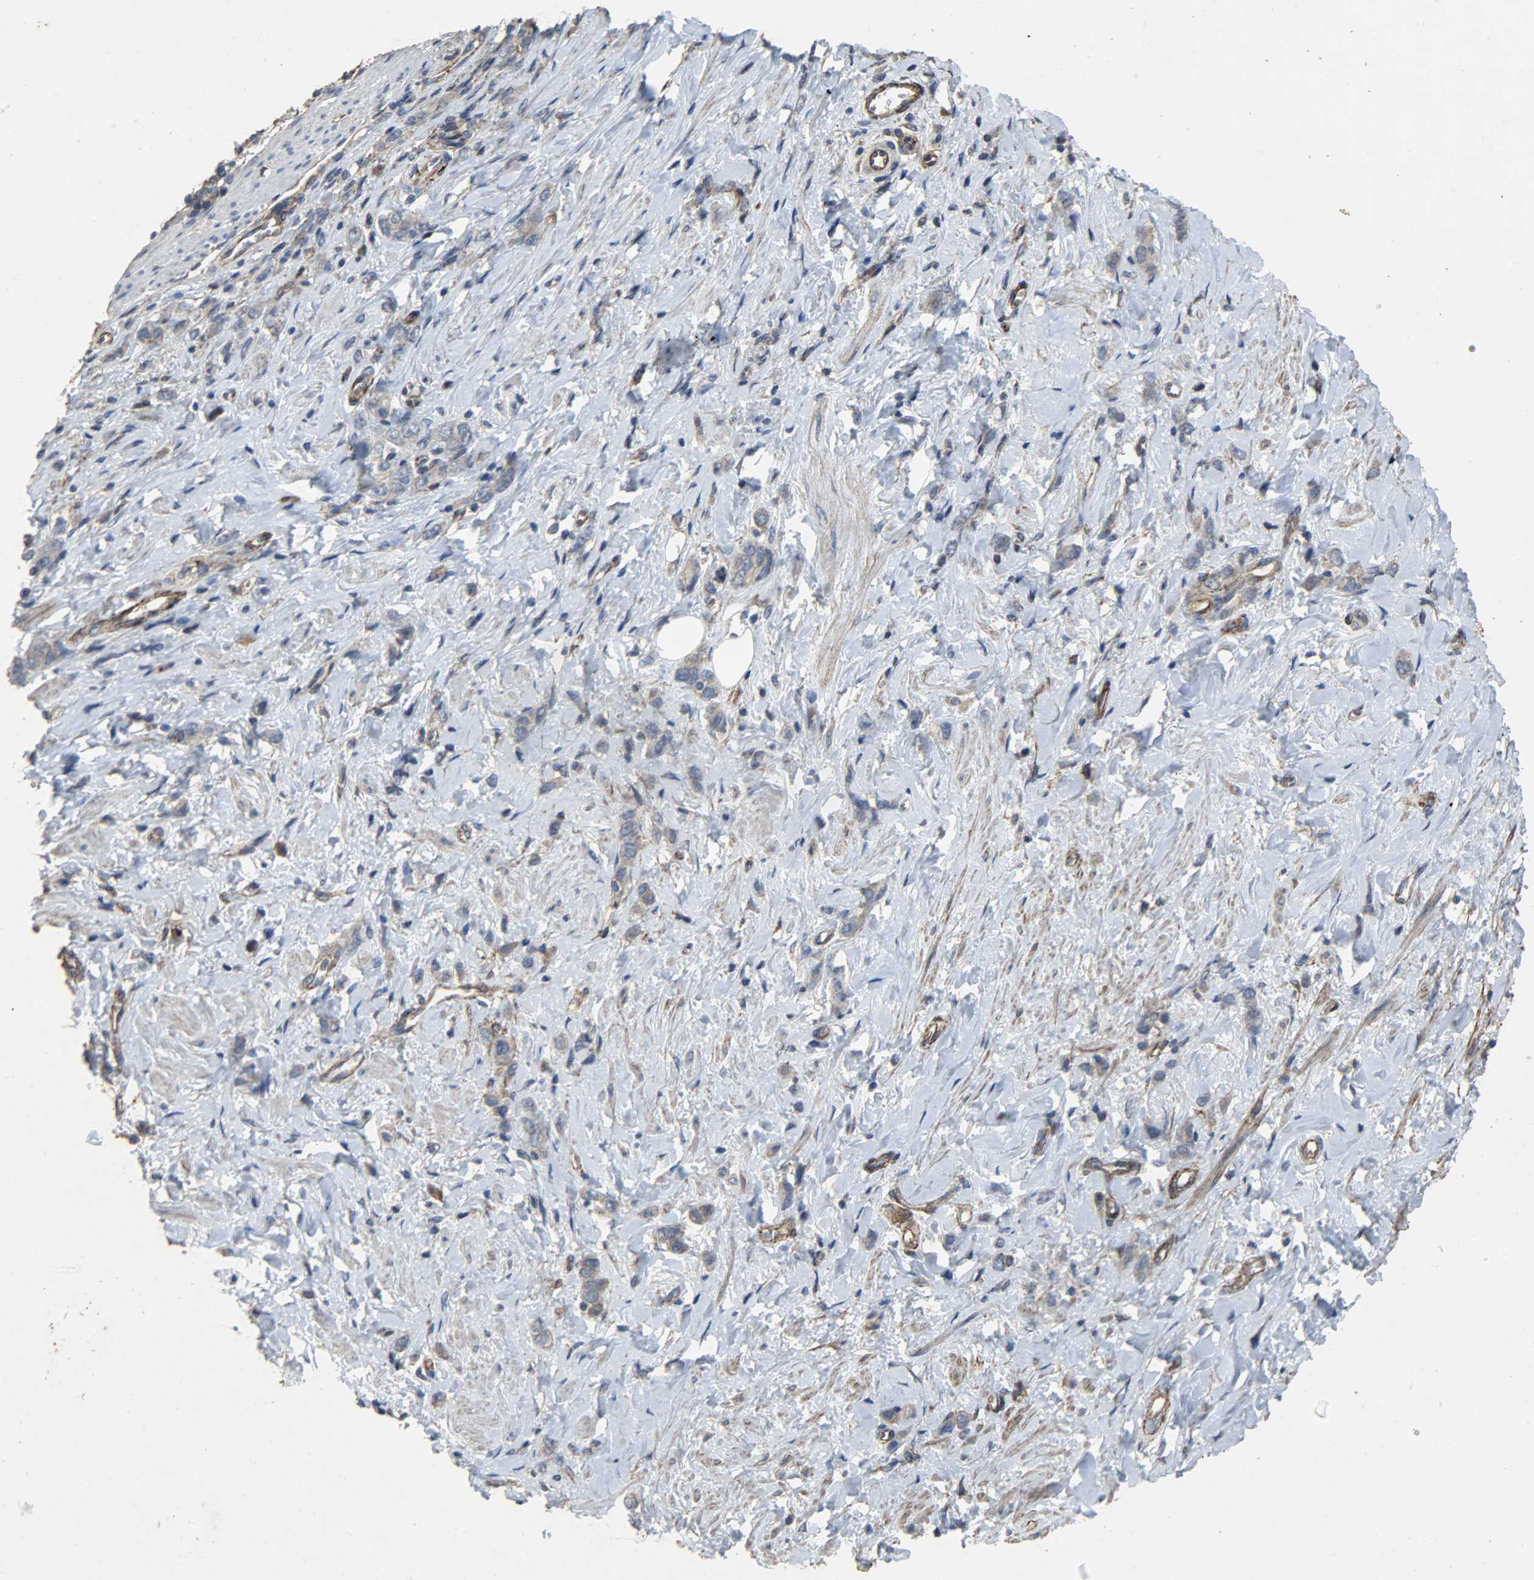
{"staining": {"intensity": "weak", "quantity": ">75%", "location": "cytoplasmic/membranous"}, "tissue": "stomach cancer", "cell_type": "Tumor cells", "image_type": "cancer", "snomed": [{"axis": "morphology", "description": "Adenocarcinoma, NOS"}, {"axis": "topography", "description": "Stomach"}], "caption": "Immunohistochemistry (DAB) staining of stomach cancer (adenocarcinoma) exhibits weak cytoplasmic/membranous protein expression in about >75% of tumor cells.", "gene": "TPM4", "patient": {"sex": "male", "age": 82}}